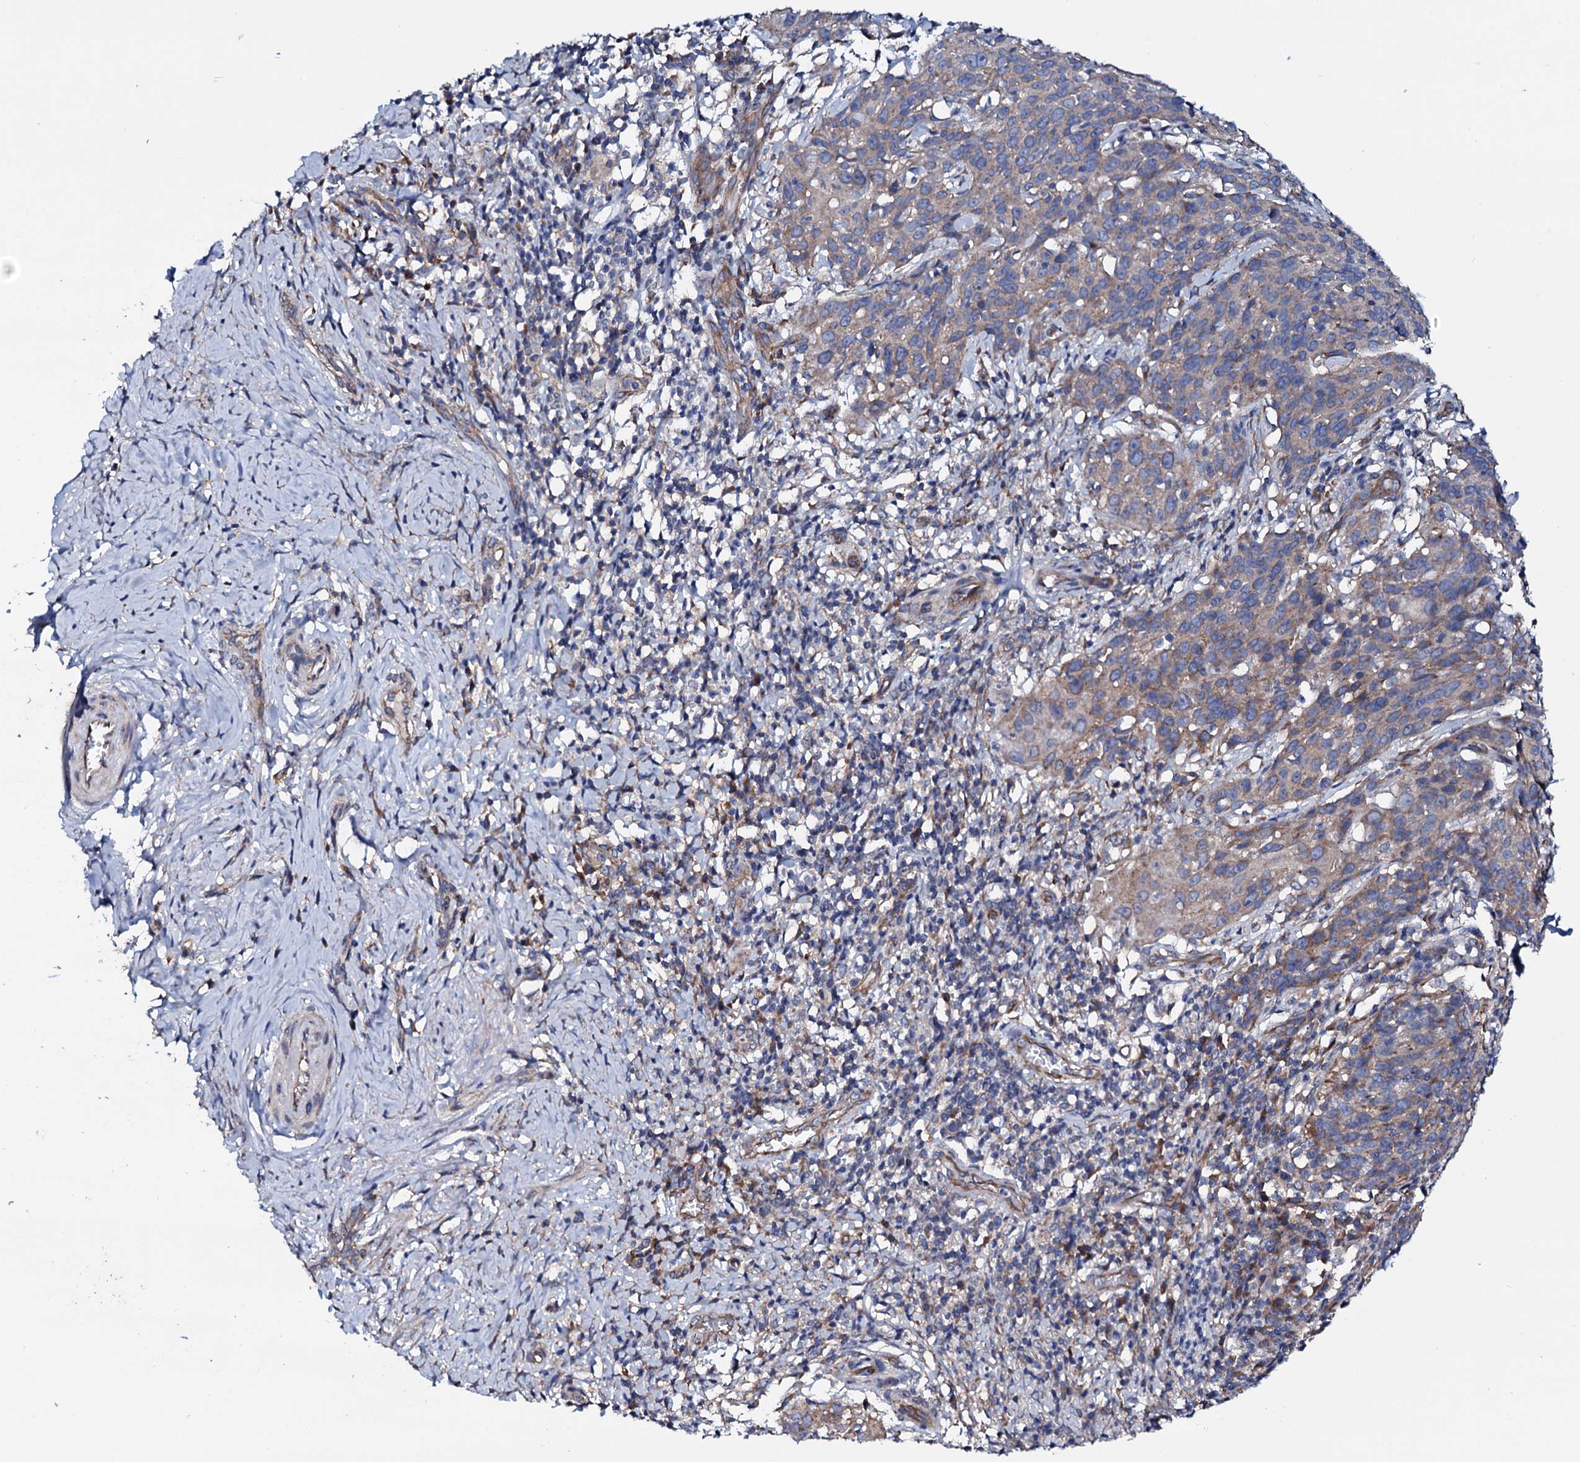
{"staining": {"intensity": "weak", "quantity": ">75%", "location": "cytoplasmic/membranous"}, "tissue": "cervical cancer", "cell_type": "Tumor cells", "image_type": "cancer", "snomed": [{"axis": "morphology", "description": "Squamous cell carcinoma, NOS"}, {"axis": "topography", "description": "Cervix"}], "caption": "Immunohistochemistry (IHC) of squamous cell carcinoma (cervical) demonstrates low levels of weak cytoplasmic/membranous expression in about >75% of tumor cells.", "gene": "STARD13", "patient": {"sex": "female", "age": 50}}